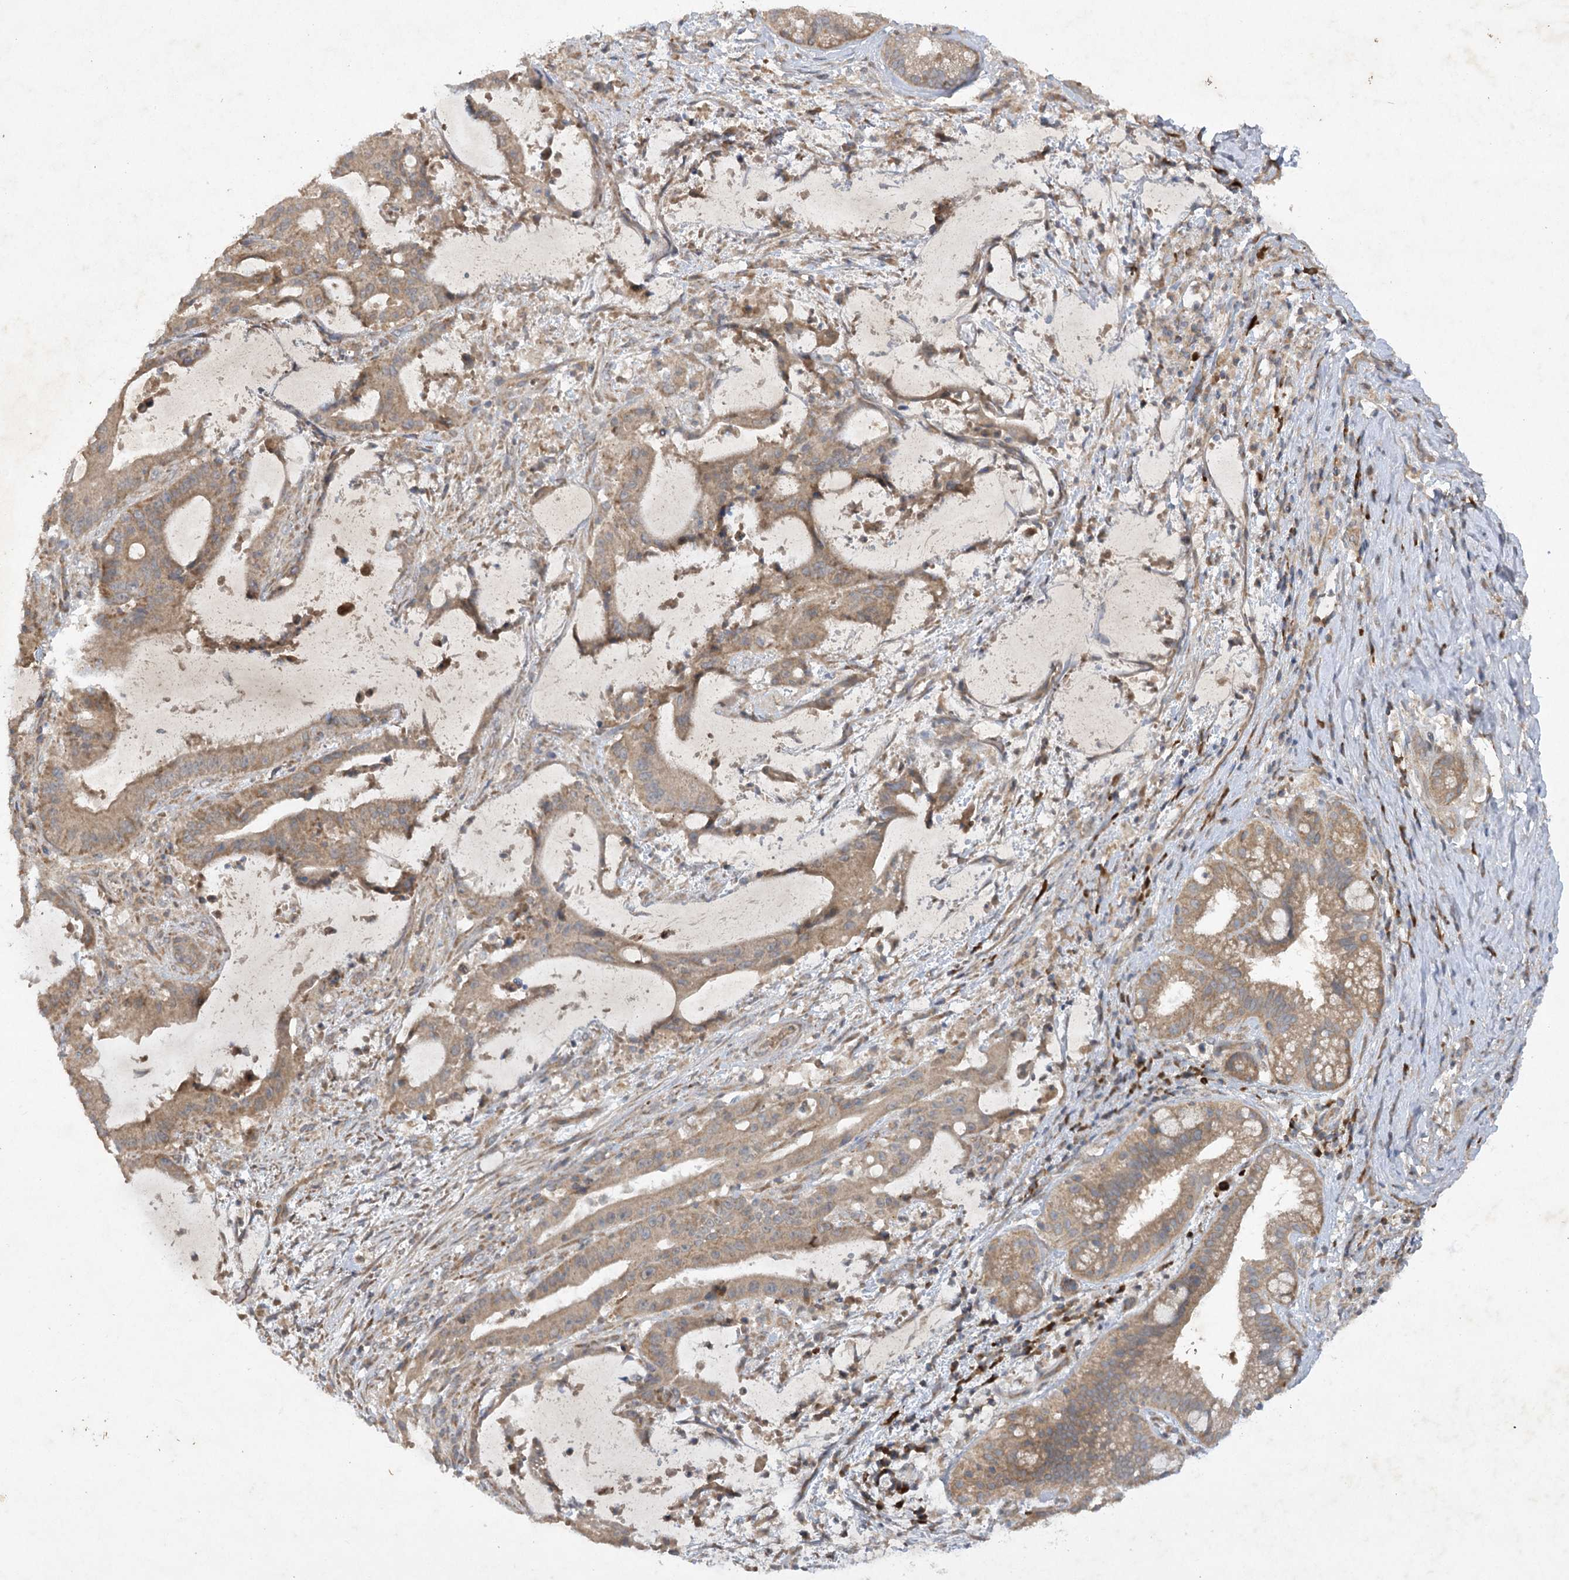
{"staining": {"intensity": "moderate", "quantity": ">75%", "location": "cytoplasmic/membranous"}, "tissue": "liver cancer", "cell_type": "Tumor cells", "image_type": "cancer", "snomed": [{"axis": "morphology", "description": "Normal tissue, NOS"}, {"axis": "morphology", "description": "Cholangiocarcinoma"}, {"axis": "topography", "description": "Liver"}, {"axis": "topography", "description": "Peripheral nerve tissue"}], "caption": "Immunohistochemistry image of neoplastic tissue: liver cancer (cholangiocarcinoma) stained using IHC exhibits medium levels of moderate protein expression localized specifically in the cytoplasmic/membranous of tumor cells, appearing as a cytoplasmic/membranous brown color.", "gene": "TRAF3IP1", "patient": {"sex": "female", "age": 73}}